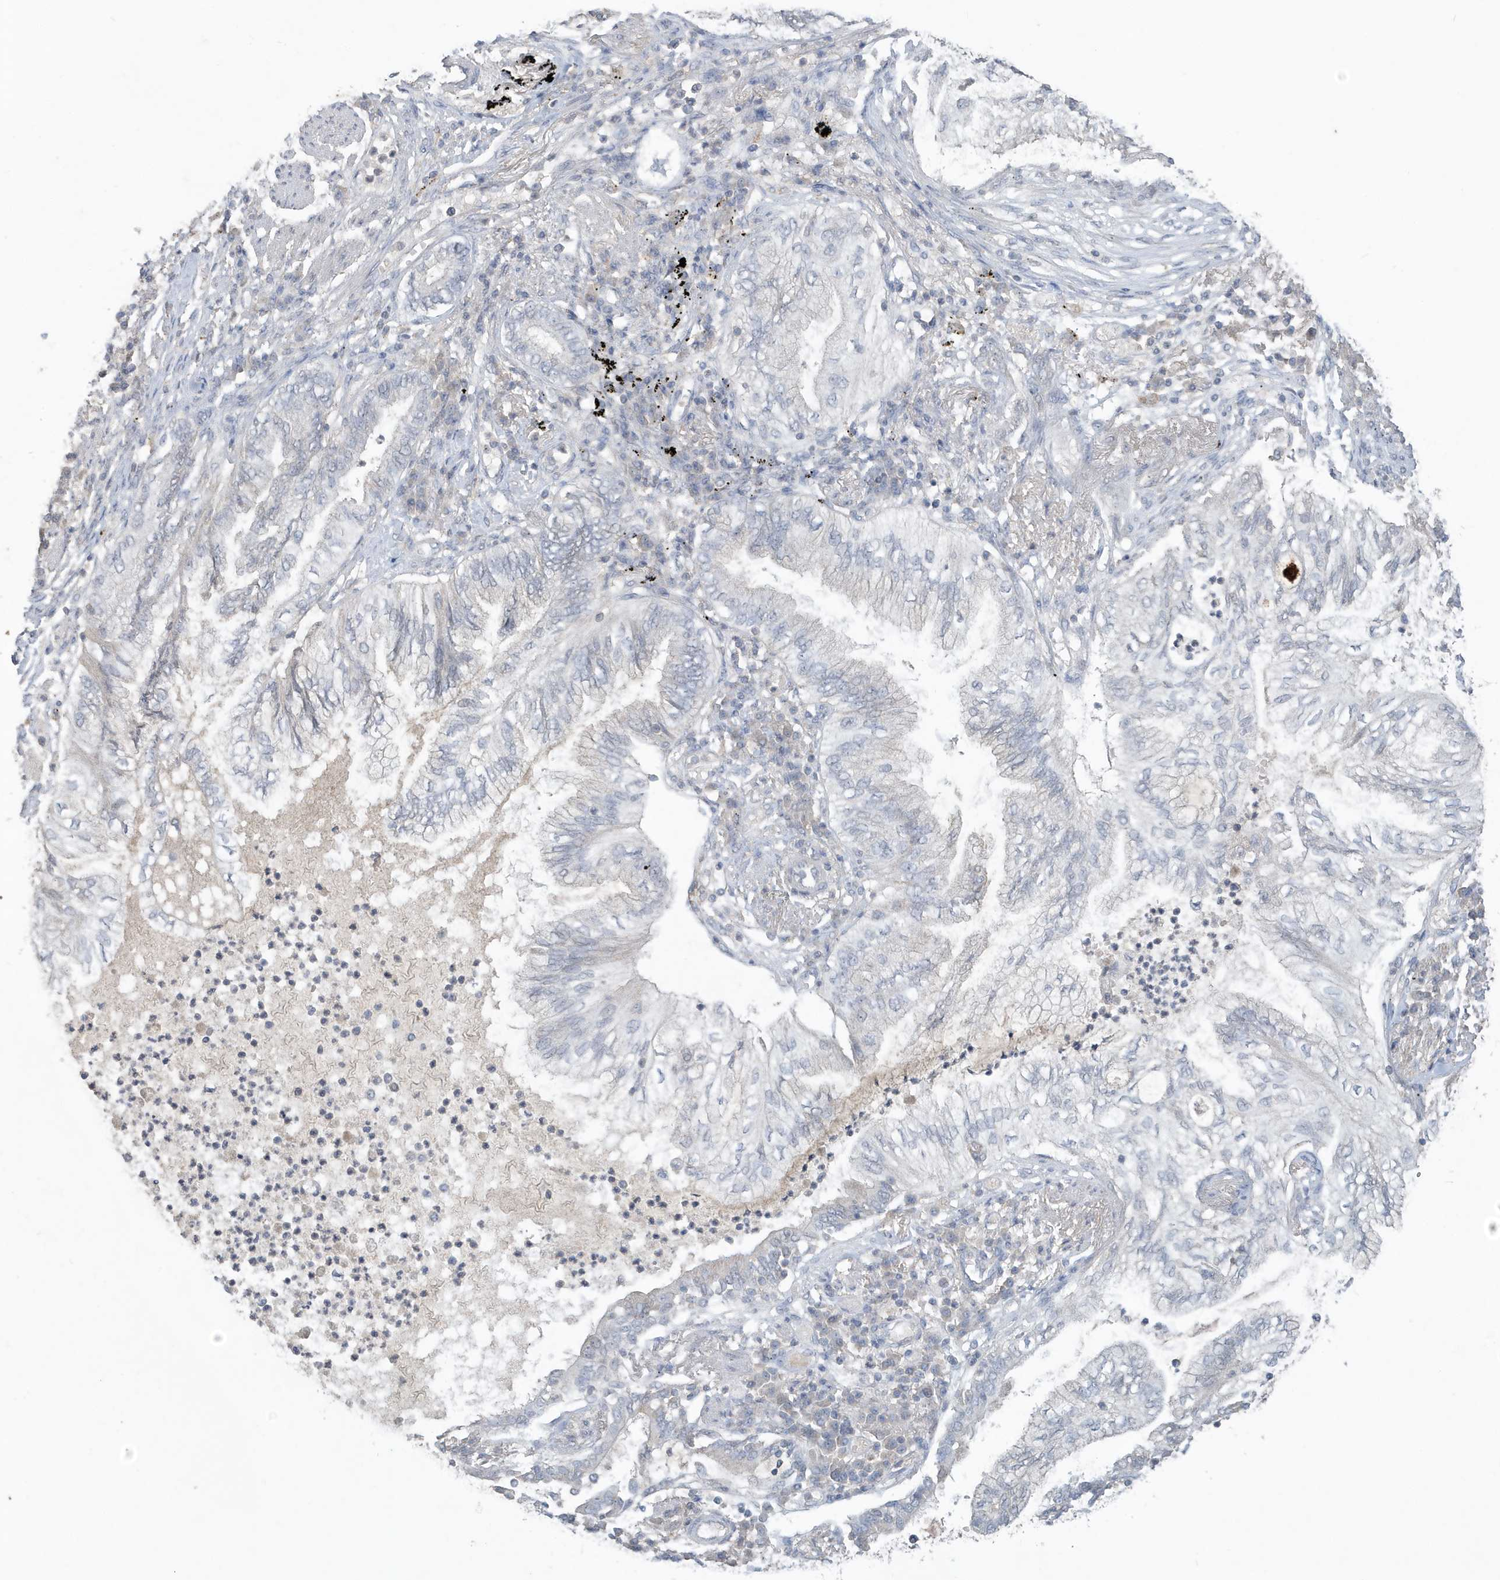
{"staining": {"intensity": "negative", "quantity": "none", "location": "none"}, "tissue": "lung cancer", "cell_type": "Tumor cells", "image_type": "cancer", "snomed": [{"axis": "morphology", "description": "Normal tissue, NOS"}, {"axis": "morphology", "description": "Adenocarcinoma, NOS"}, {"axis": "topography", "description": "Bronchus"}, {"axis": "topography", "description": "Lung"}], "caption": "Human lung adenocarcinoma stained for a protein using IHC displays no positivity in tumor cells.", "gene": "C1RL", "patient": {"sex": "female", "age": 70}}